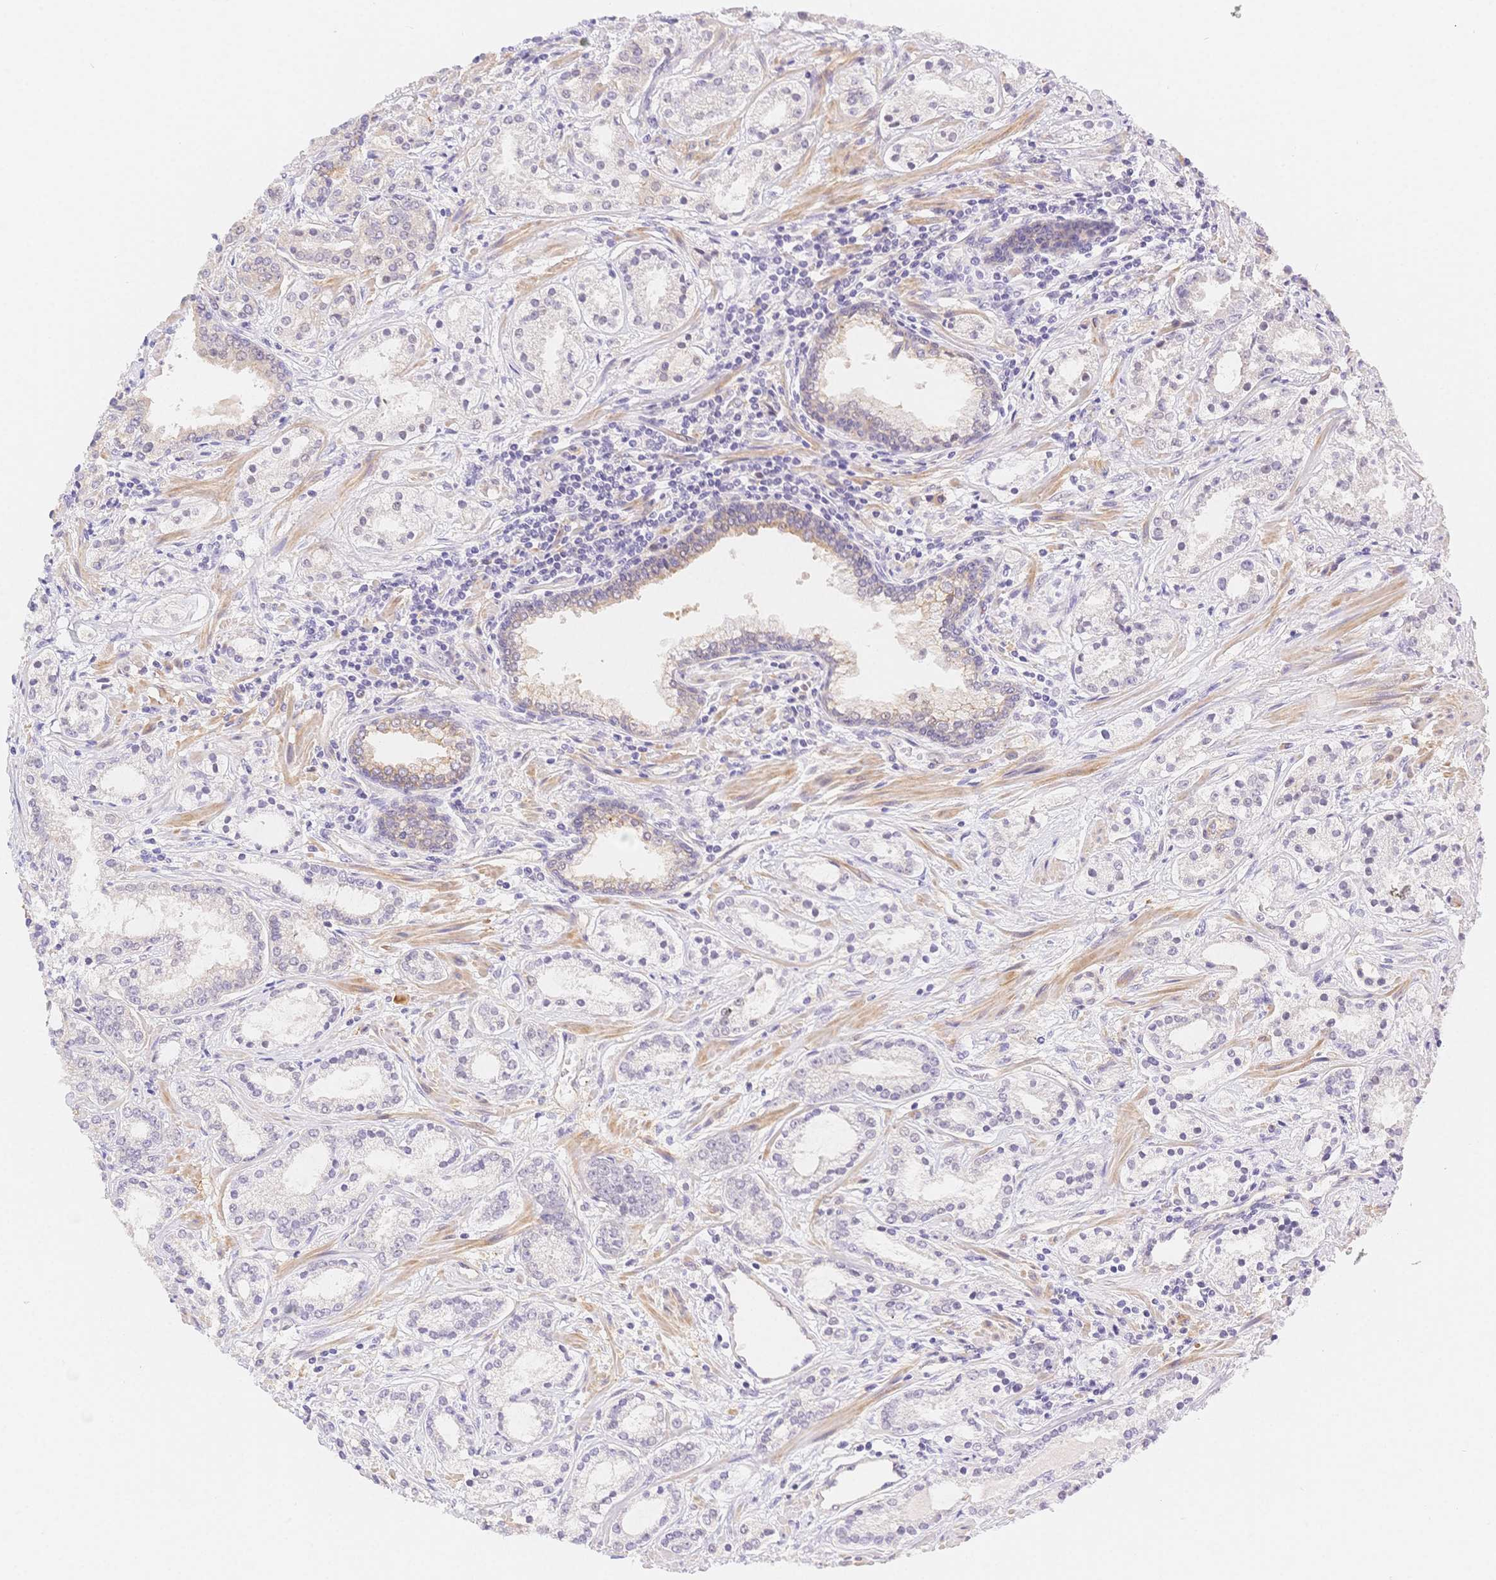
{"staining": {"intensity": "negative", "quantity": "none", "location": "none"}, "tissue": "prostate cancer", "cell_type": "Tumor cells", "image_type": "cancer", "snomed": [{"axis": "morphology", "description": "Adenocarcinoma, Medium grade"}, {"axis": "topography", "description": "Prostate"}], "caption": "A photomicrograph of human prostate cancer (adenocarcinoma (medium-grade)) is negative for staining in tumor cells.", "gene": "CSN1S1", "patient": {"sex": "male", "age": 57}}